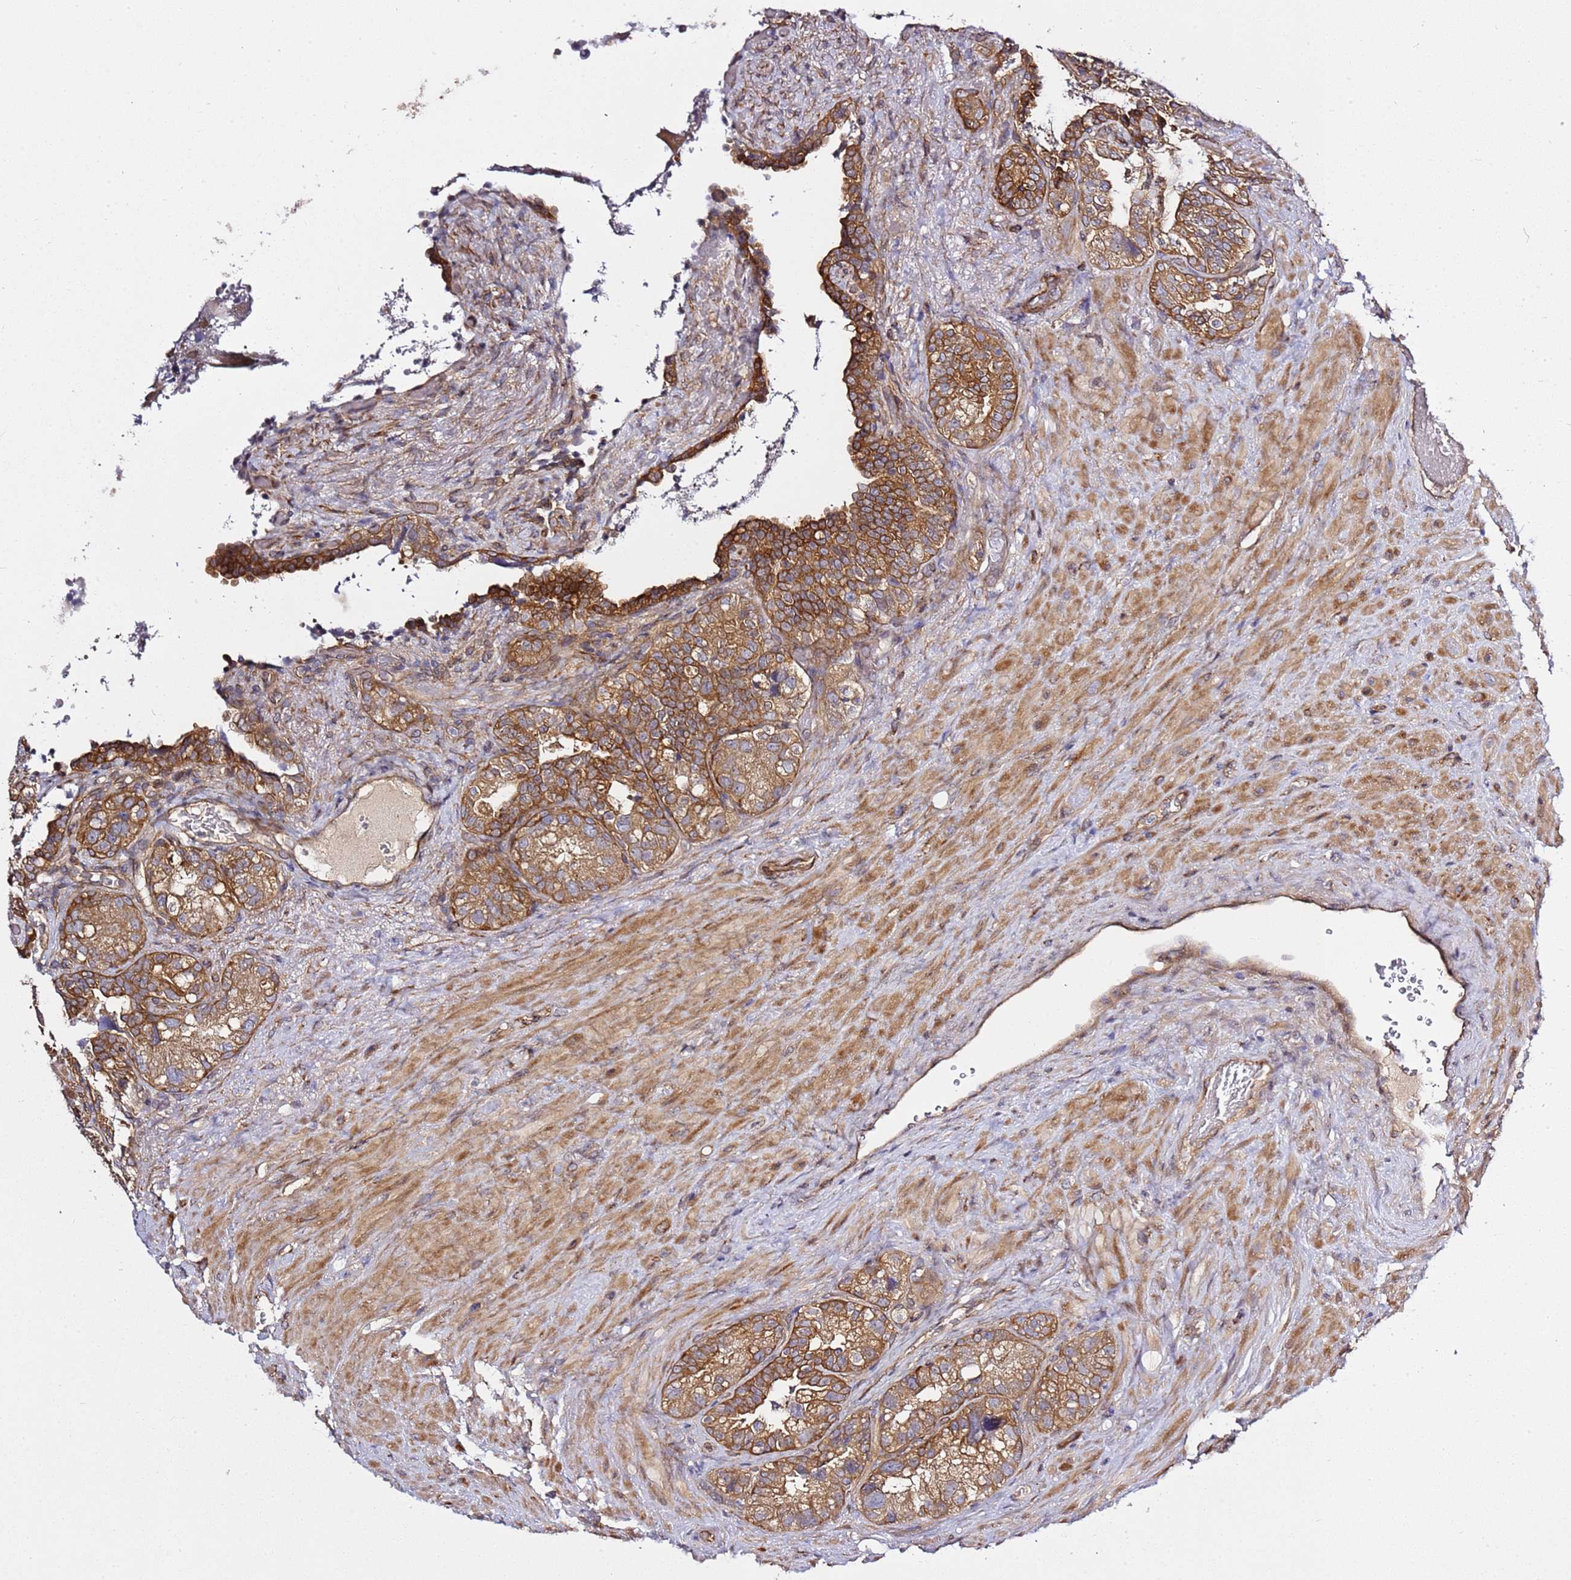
{"staining": {"intensity": "strong", "quantity": ">75%", "location": "cytoplasmic/membranous"}, "tissue": "seminal vesicle", "cell_type": "Glandular cells", "image_type": "normal", "snomed": [{"axis": "morphology", "description": "Normal tissue, NOS"}, {"axis": "topography", "description": "Seminal veicle"}, {"axis": "topography", "description": "Peripheral nerve tissue"}], "caption": "Immunohistochemical staining of normal human seminal vesicle exhibits strong cytoplasmic/membranous protein positivity in about >75% of glandular cells.", "gene": "GNL1", "patient": {"sex": "male", "age": 67}}